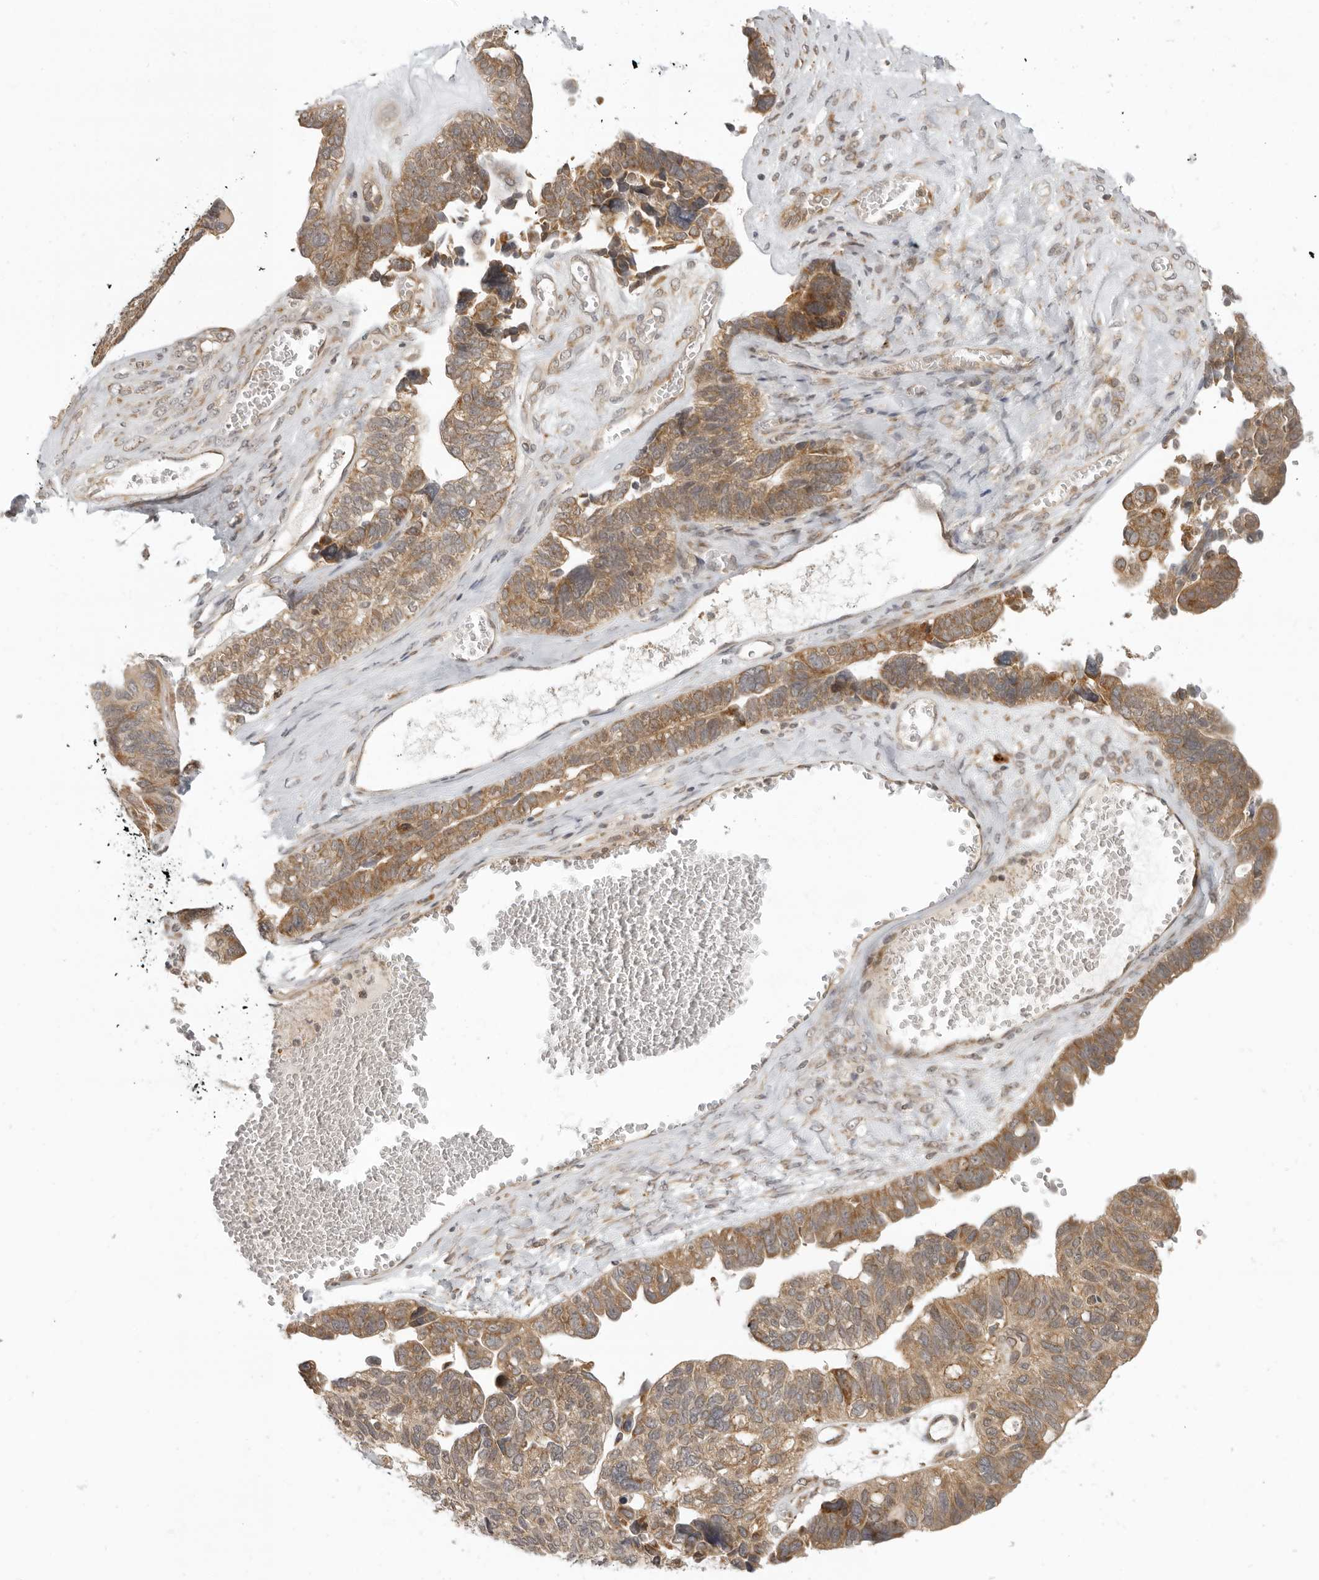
{"staining": {"intensity": "moderate", "quantity": ">75%", "location": "cytoplasmic/membranous"}, "tissue": "ovarian cancer", "cell_type": "Tumor cells", "image_type": "cancer", "snomed": [{"axis": "morphology", "description": "Cystadenocarcinoma, serous, NOS"}, {"axis": "topography", "description": "Ovary"}], "caption": "This is a photomicrograph of immunohistochemistry (IHC) staining of serous cystadenocarcinoma (ovarian), which shows moderate positivity in the cytoplasmic/membranous of tumor cells.", "gene": "PRRC2A", "patient": {"sex": "female", "age": 79}}